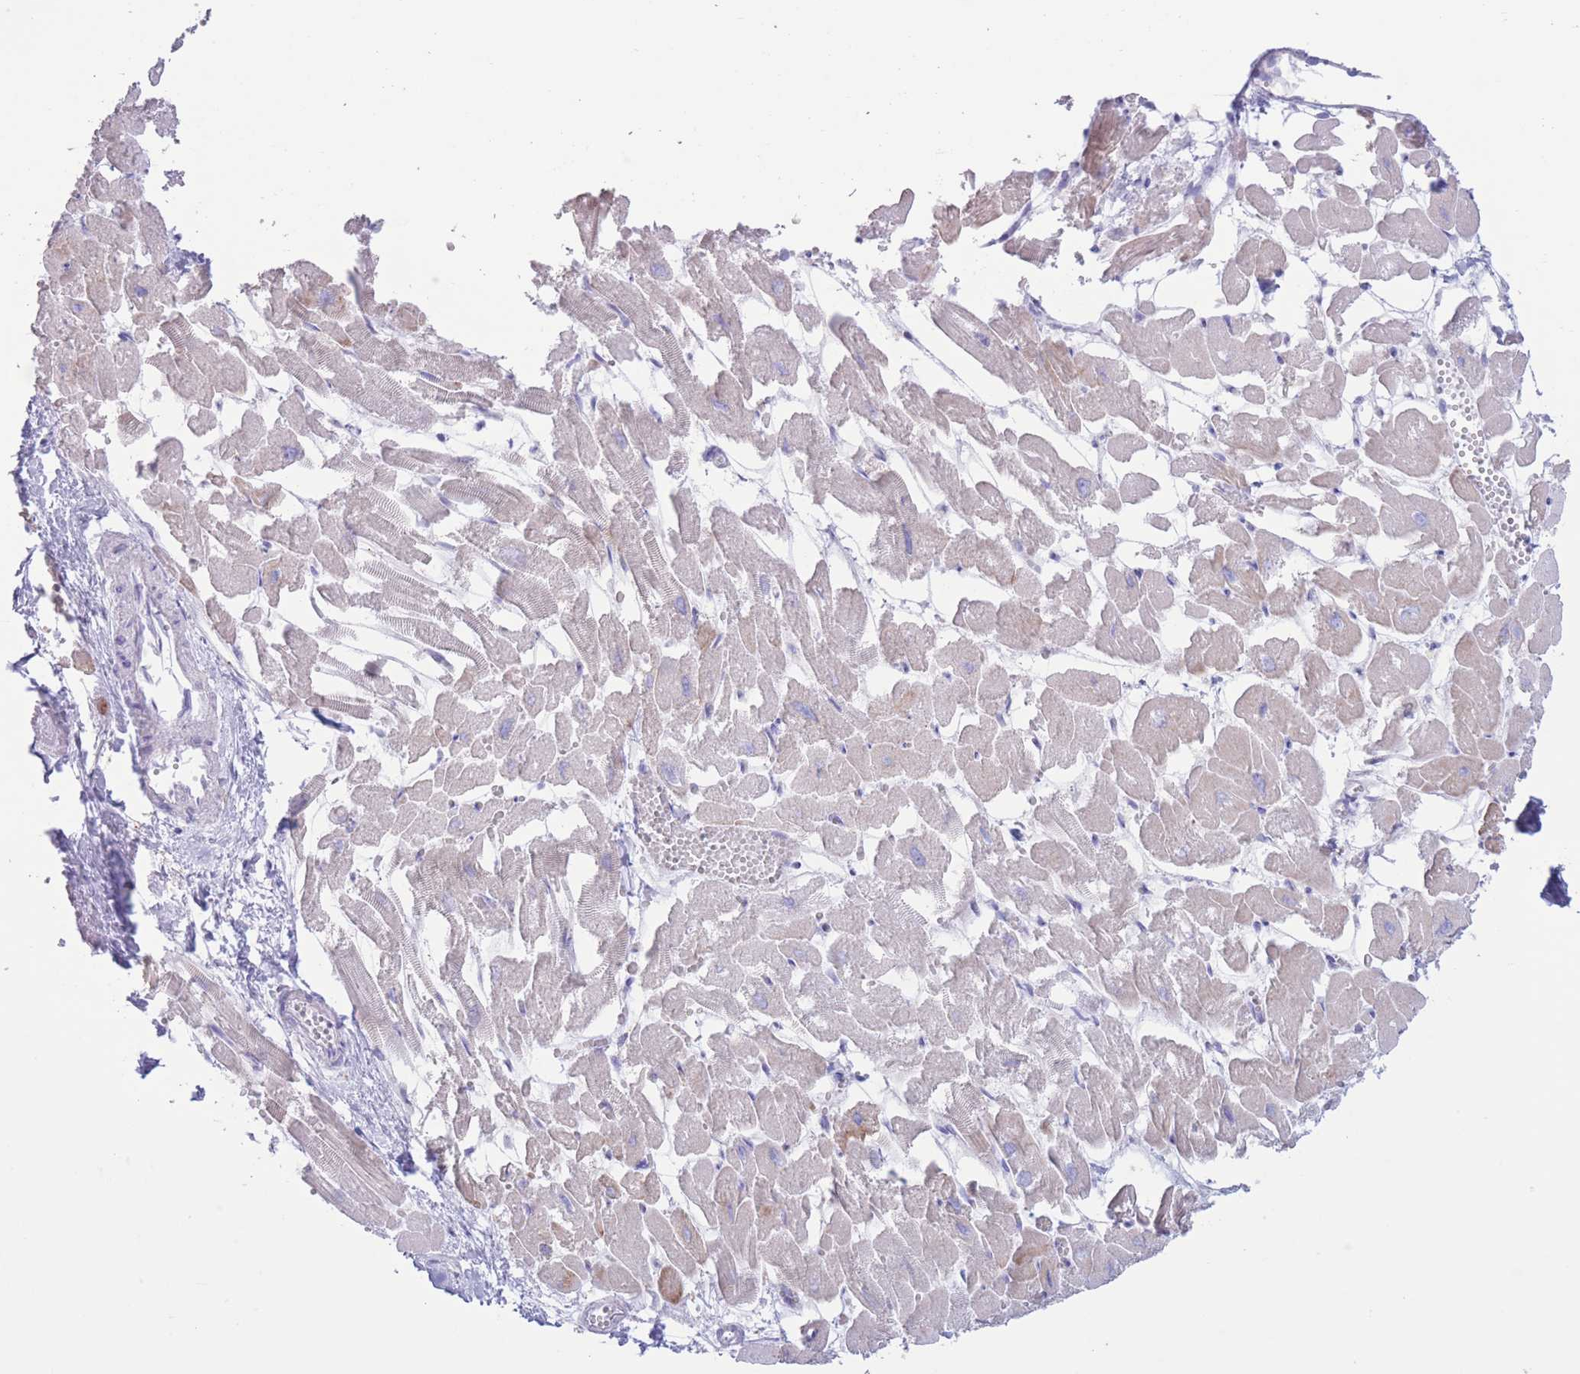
{"staining": {"intensity": "weak", "quantity": "25%-75%", "location": "cytoplasmic/membranous"}, "tissue": "heart muscle", "cell_type": "Cardiomyocytes", "image_type": "normal", "snomed": [{"axis": "morphology", "description": "Normal tissue, NOS"}, {"axis": "topography", "description": "Heart"}], "caption": "This is a histology image of IHC staining of normal heart muscle, which shows weak staining in the cytoplasmic/membranous of cardiomyocytes.", "gene": "MYDGF", "patient": {"sex": "male", "age": 54}}